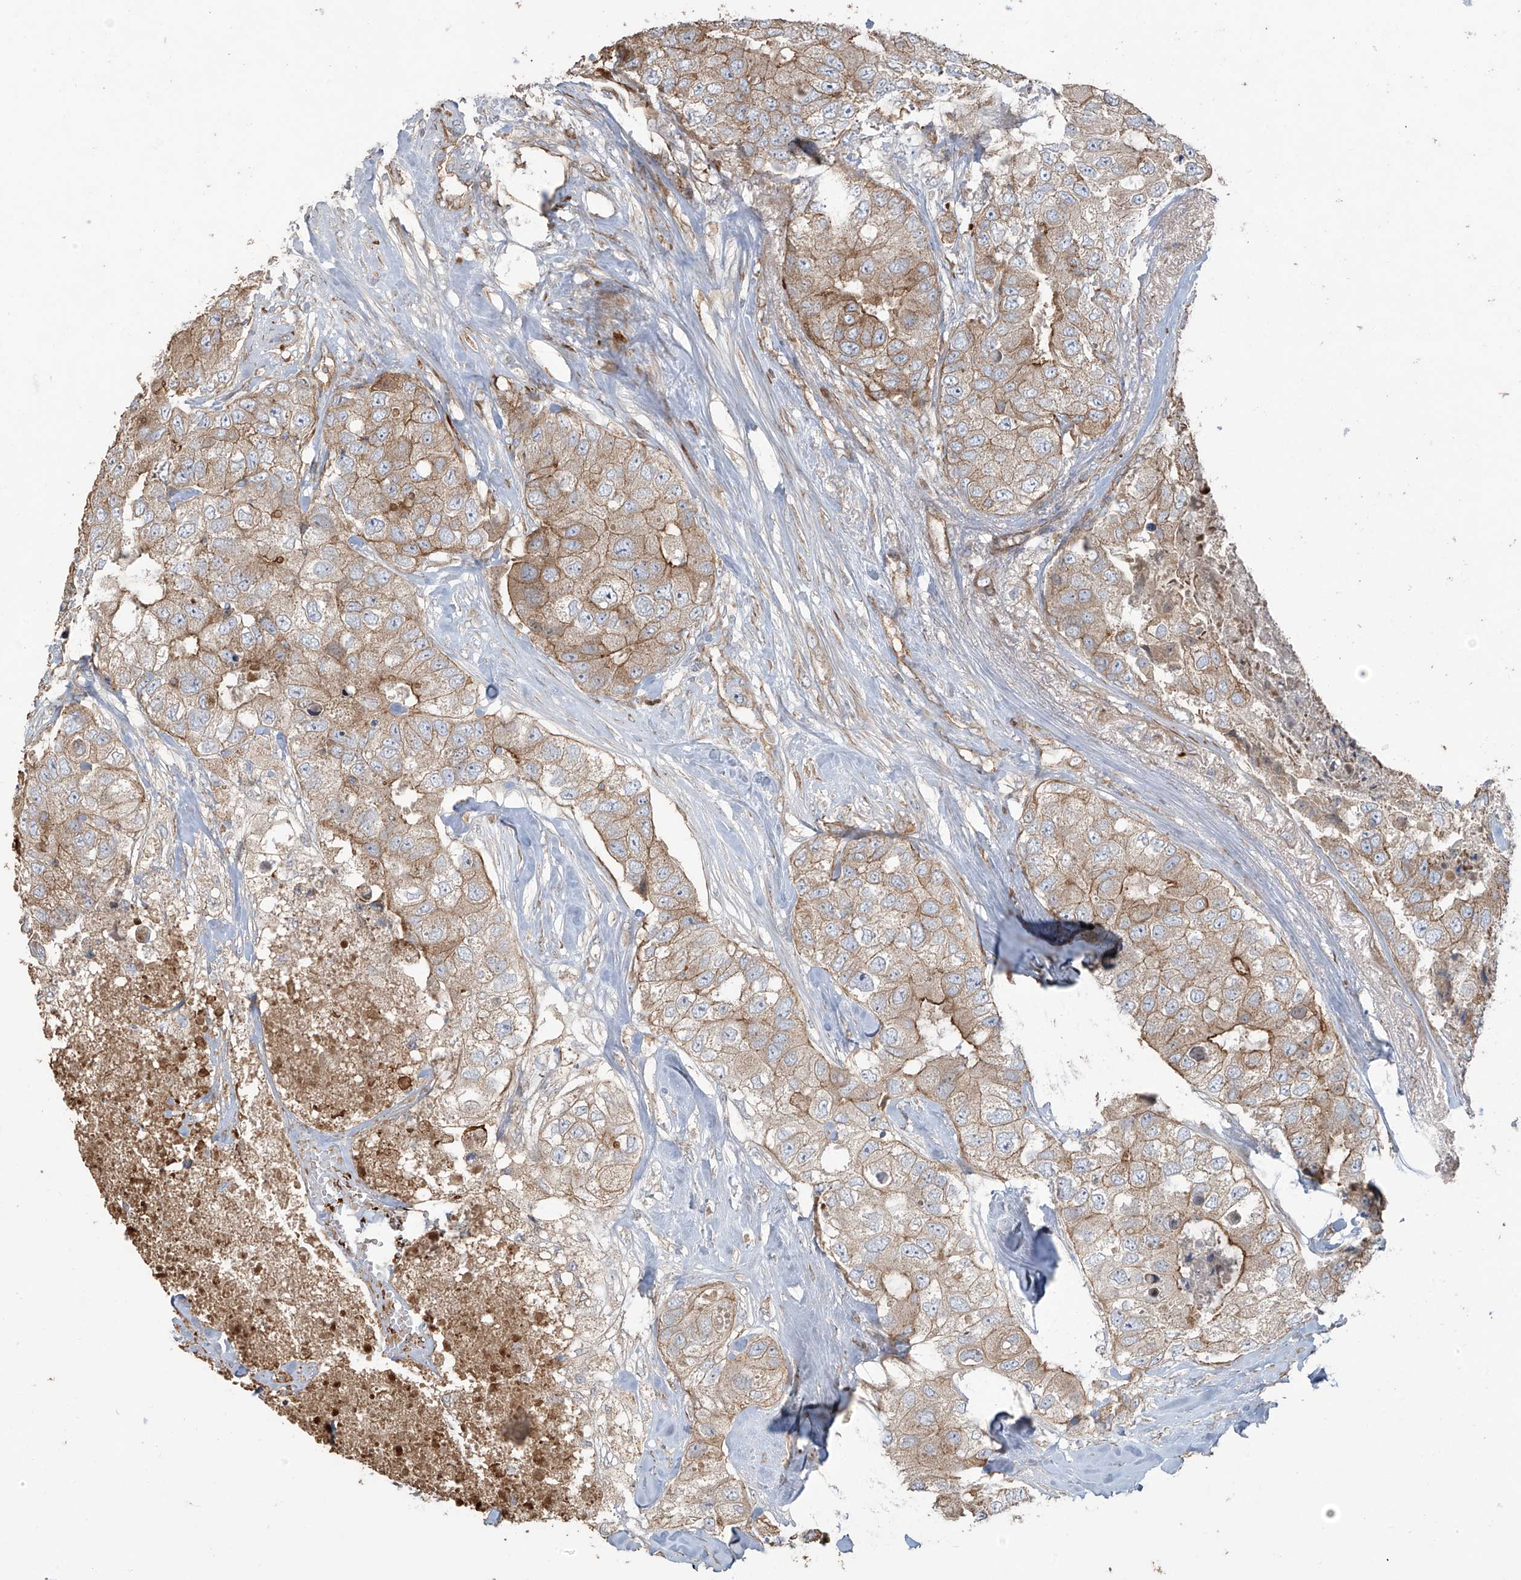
{"staining": {"intensity": "moderate", "quantity": ">75%", "location": "cytoplasmic/membranous"}, "tissue": "breast cancer", "cell_type": "Tumor cells", "image_type": "cancer", "snomed": [{"axis": "morphology", "description": "Duct carcinoma"}, {"axis": "topography", "description": "Breast"}], "caption": "Immunohistochemical staining of human invasive ductal carcinoma (breast) displays medium levels of moderate cytoplasmic/membranous expression in approximately >75% of tumor cells.", "gene": "ABTB1", "patient": {"sex": "female", "age": 62}}